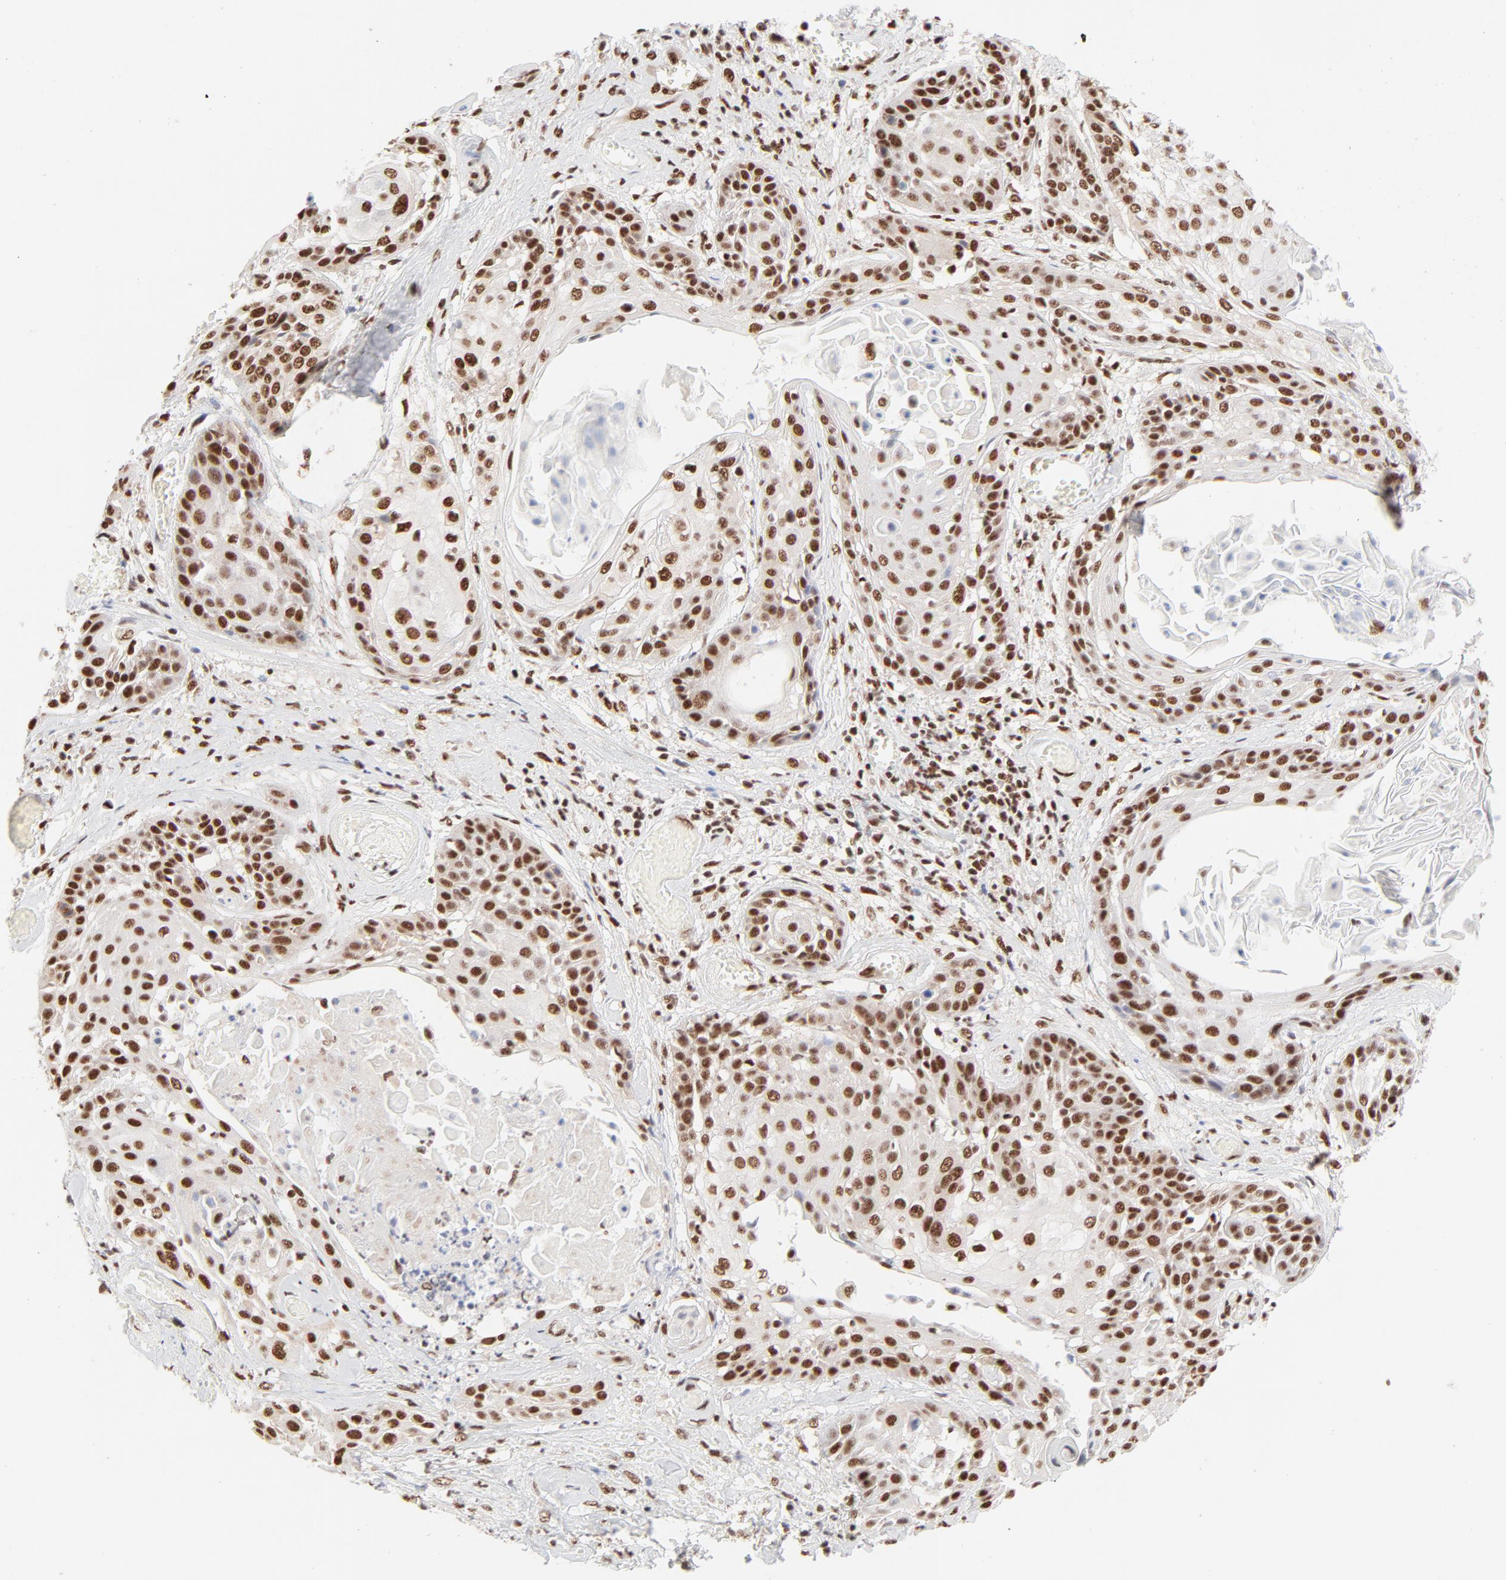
{"staining": {"intensity": "strong", "quantity": ">75%", "location": "nuclear"}, "tissue": "cervical cancer", "cell_type": "Tumor cells", "image_type": "cancer", "snomed": [{"axis": "morphology", "description": "Squamous cell carcinoma, NOS"}, {"axis": "topography", "description": "Cervix"}], "caption": "This is a histology image of immunohistochemistry staining of cervical cancer, which shows strong positivity in the nuclear of tumor cells.", "gene": "TARDBP", "patient": {"sex": "female", "age": 57}}